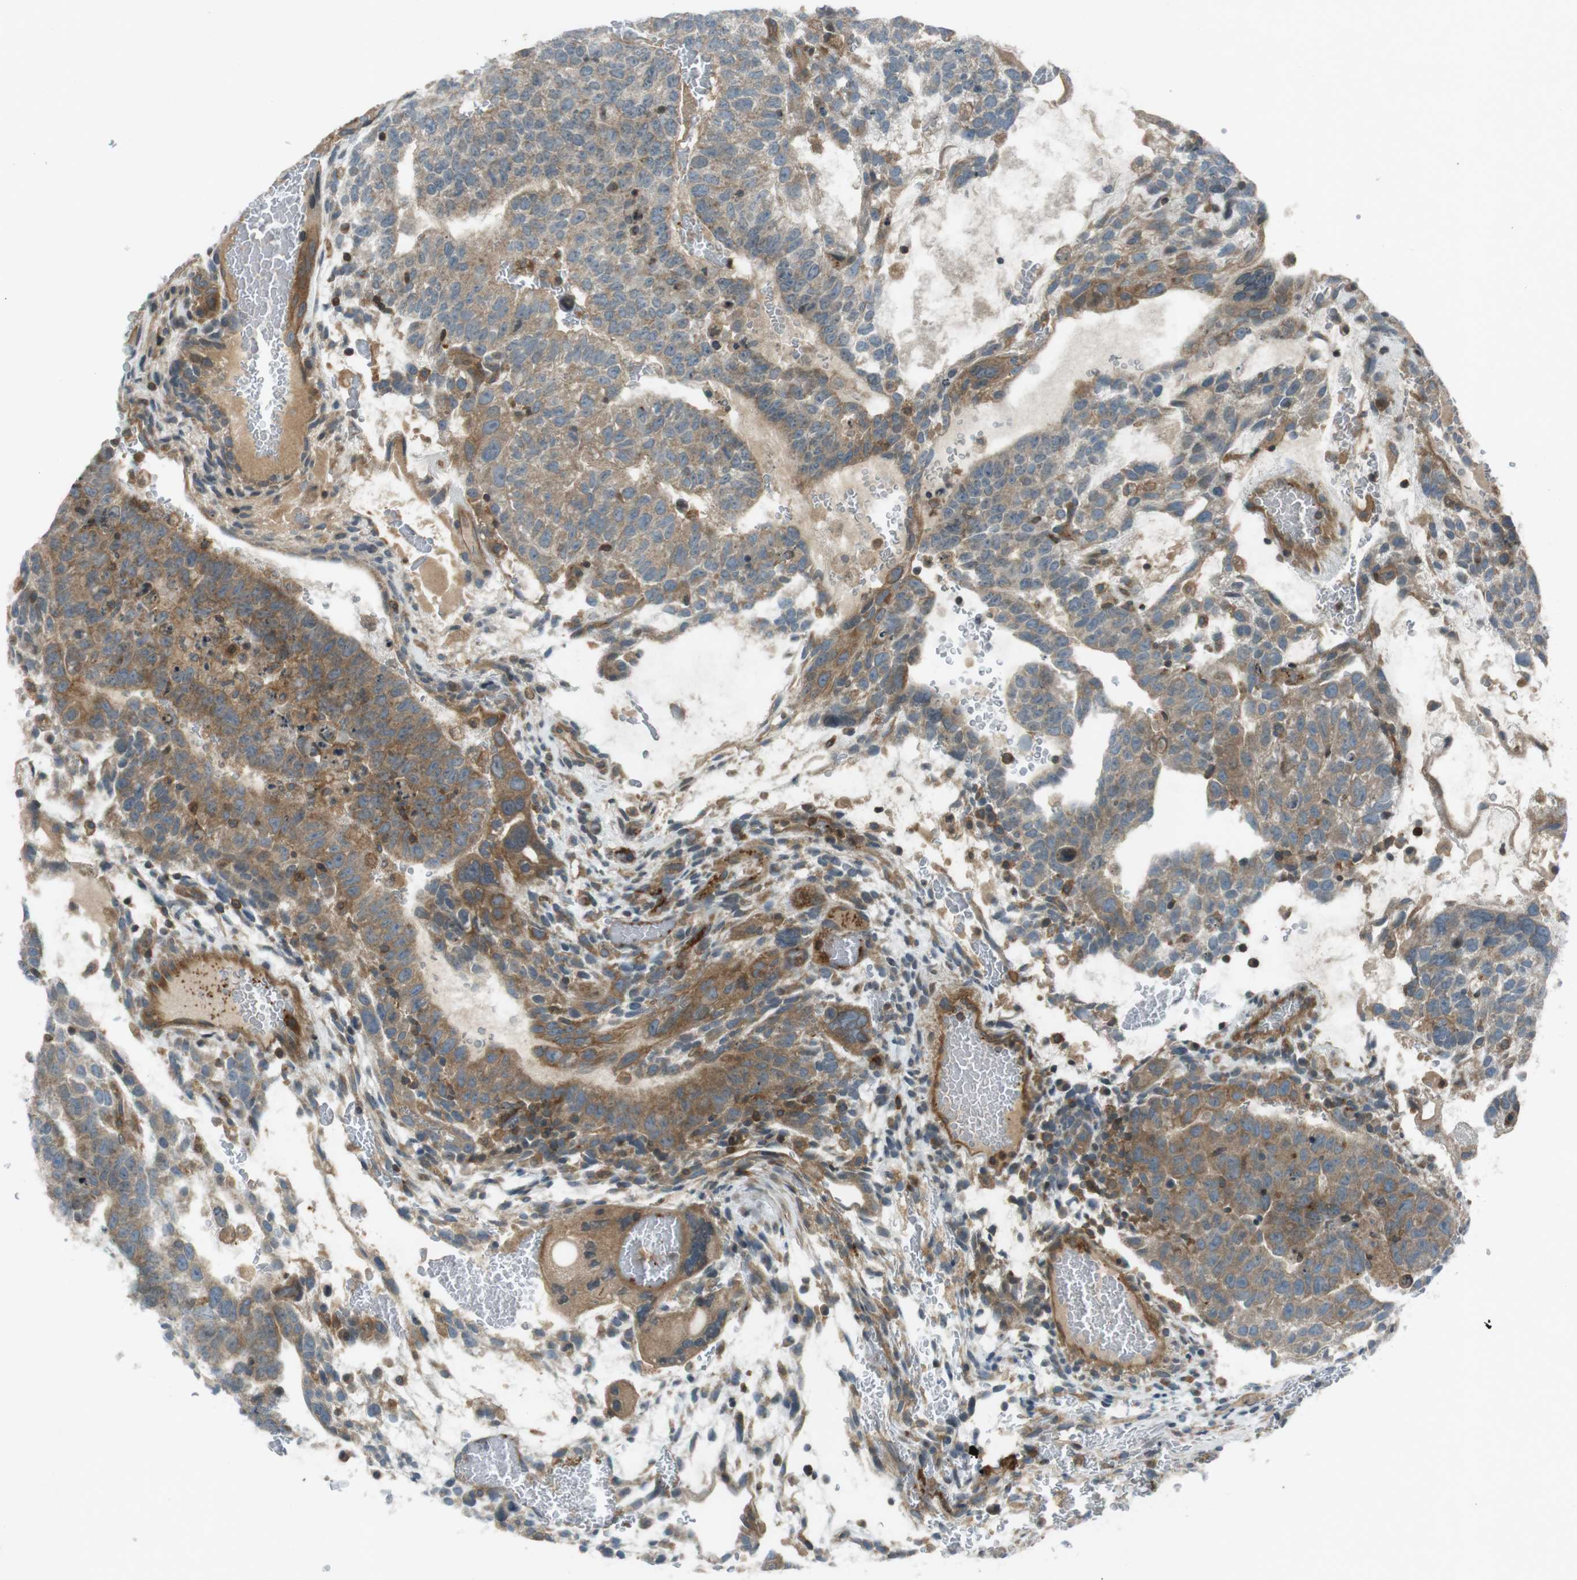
{"staining": {"intensity": "moderate", "quantity": "25%-75%", "location": "cytoplasmic/membranous"}, "tissue": "testis cancer", "cell_type": "Tumor cells", "image_type": "cancer", "snomed": [{"axis": "morphology", "description": "Seminoma, NOS"}, {"axis": "morphology", "description": "Carcinoma, Embryonal, NOS"}, {"axis": "topography", "description": "Testis"}], "caption": "An image of human embryonal carcinoma (testis) stained for a protein demonstrates moderate cytoplasmic/membranous brown staining in tumor cells.", "gene": "ZYX", "patient": {"sex": "male", "age": 52}}